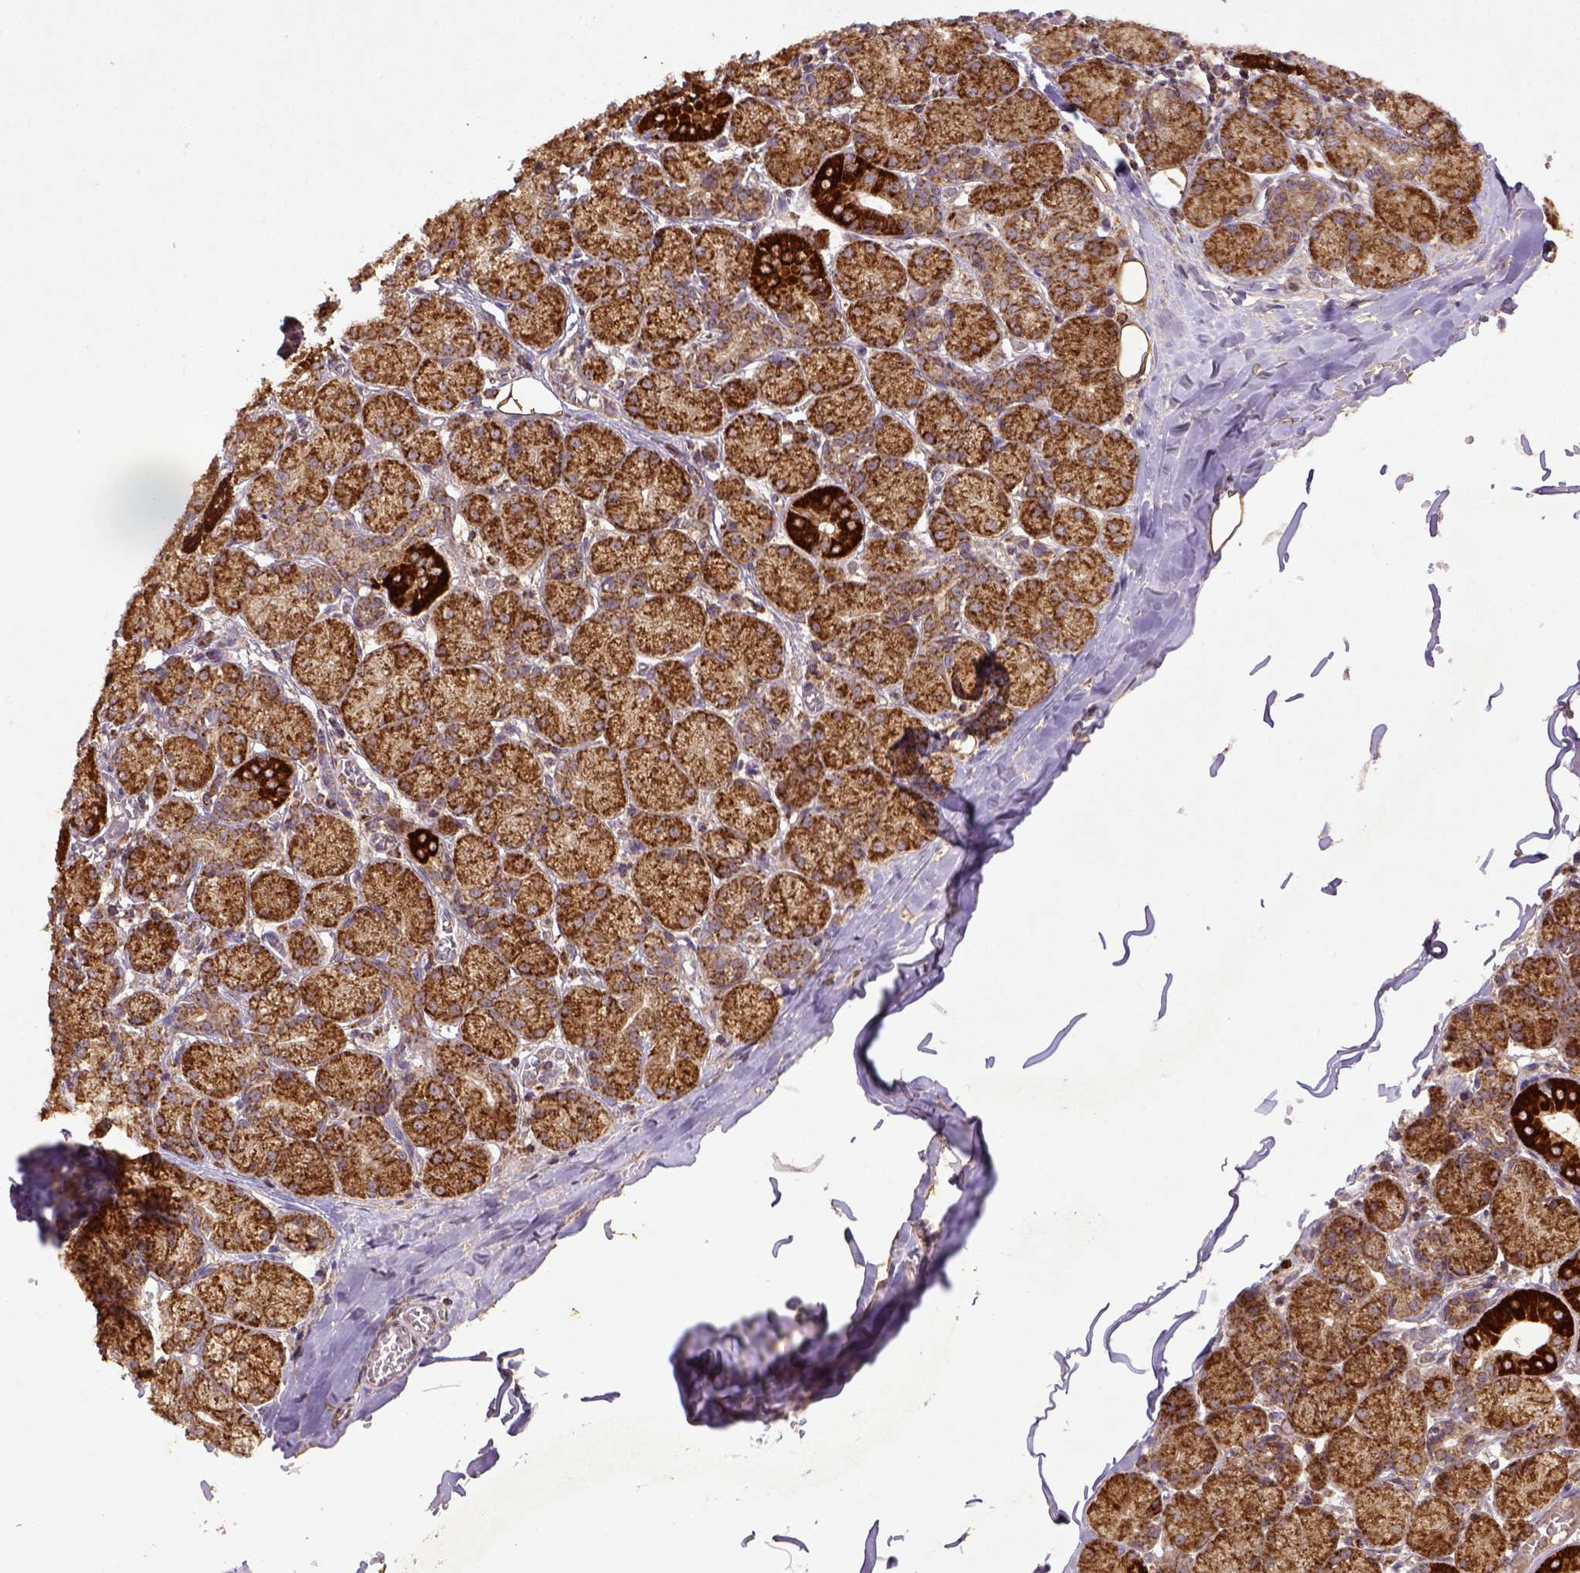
{"staining": {"intensity": "strong", "quantity": ">75%", "location": "cytoplasmic/membranous"}, "tissue": "salivary gland", "cell_type": "Glandular cells", "image_type": "normal", "snomed": [{"axis": "morphology", "description": "Normal tissue, NOS"}, {"axis": "topography", "description": "Salivary gland"}, {"axis": "topography", "description": "Peripheral nerve tissue"}], "caption": "This image exhibits normal salivary gland stained with immunohistochemistry to label a protein in brown. The cytoplasmic/membranous of glandular cells show strong positivity for the protein. Nuclei are counter-stained blue.", "gene": "MT", "patient": {"sex": "female", "age": 24}}